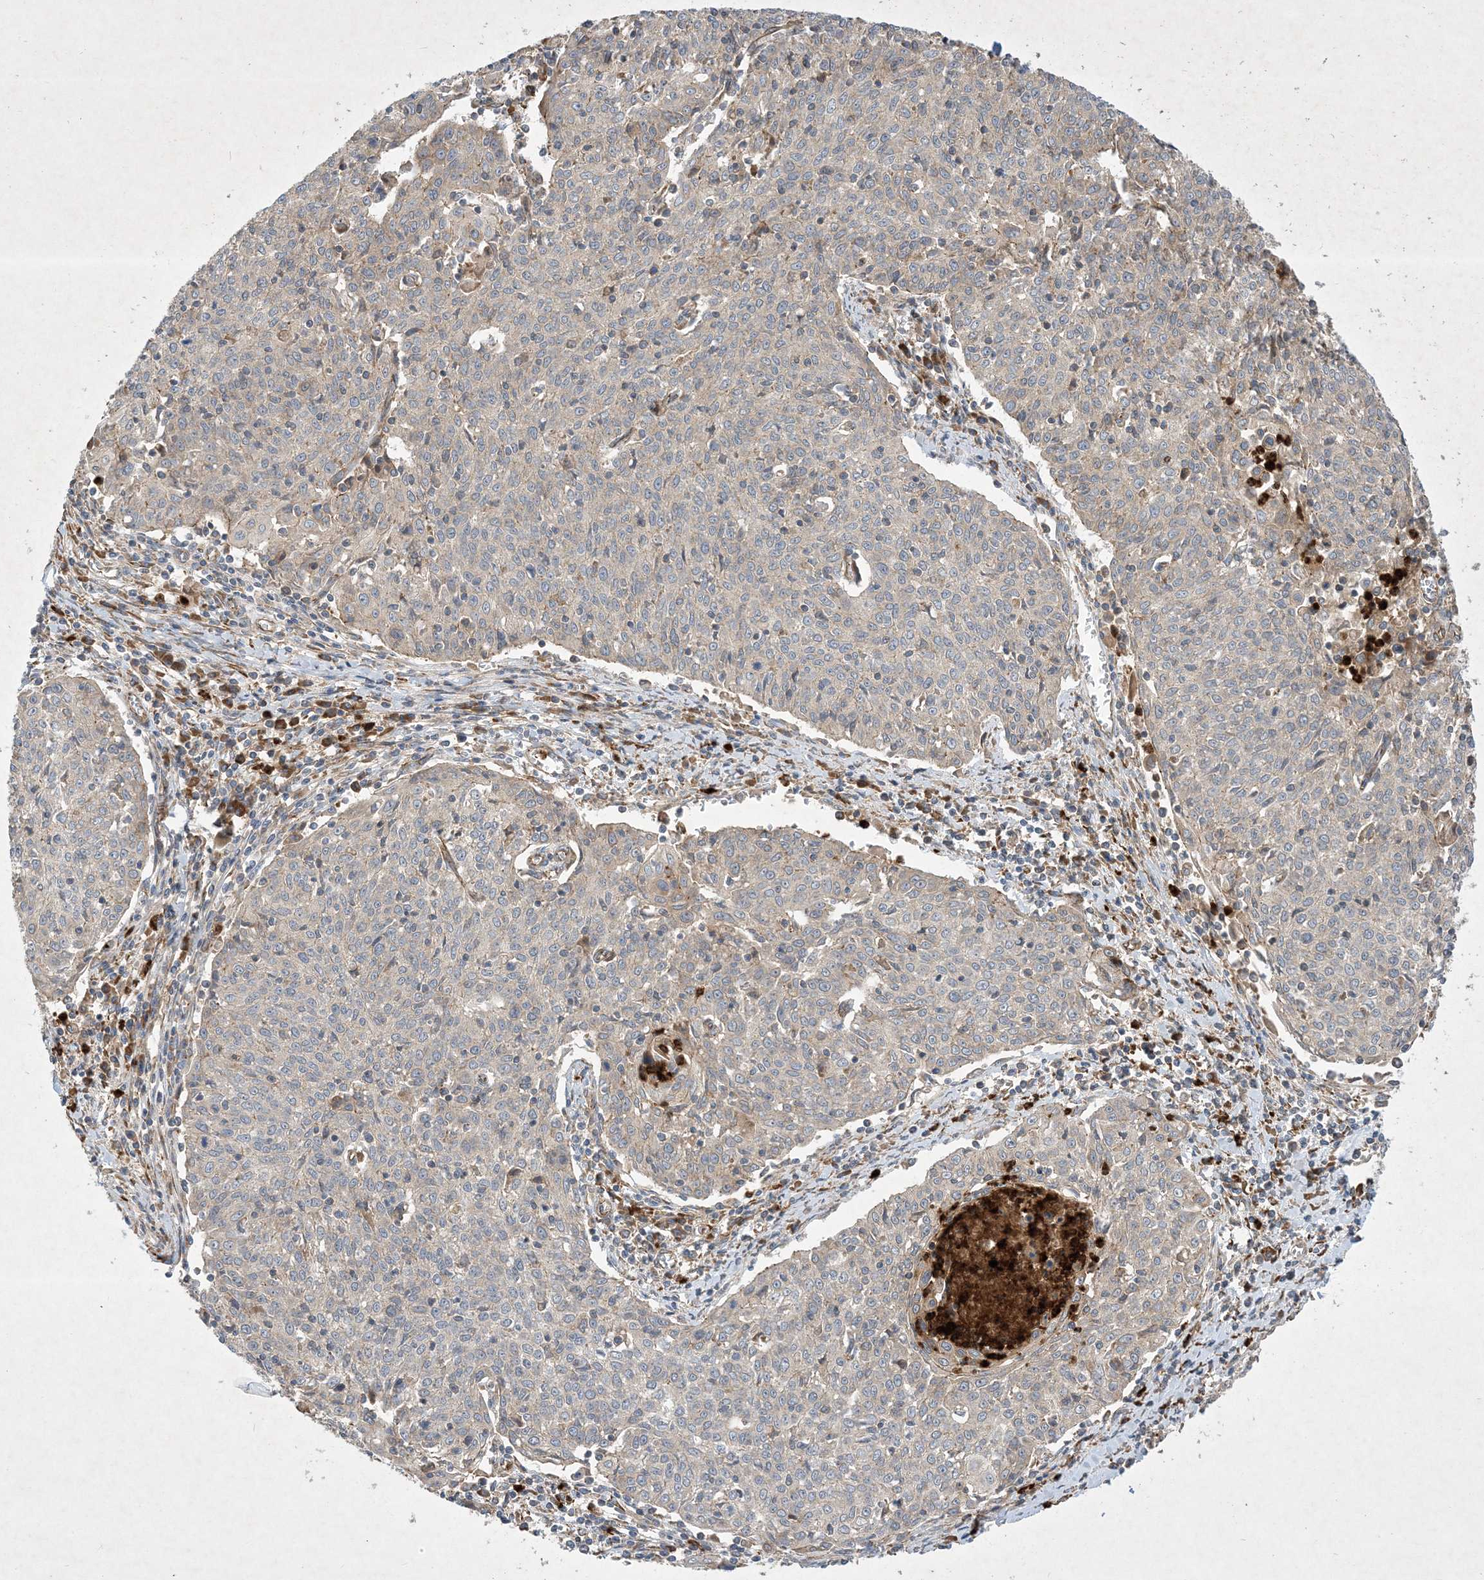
{"staining": {"intensity": "negative", "quantity": "none", "location": "none"}, "tissue": "cervical cancer", "cell_type": "Tumor cells", "image_type": "cancer", "snomed": [{"axis": "morphology", "description": "Squamous cell carcinoma, NOS"}, {"axis": "topography", "description": "Cervix"}], "caption": "High power microscopy histopathology image of an immunohistochemistry photomicrograph of cervical cancer (squamous cell carcinoma), revealing no significant expression in tumor cells.", "gene": "OTOP1", "patient": {"sex": "female", "age": 48}}